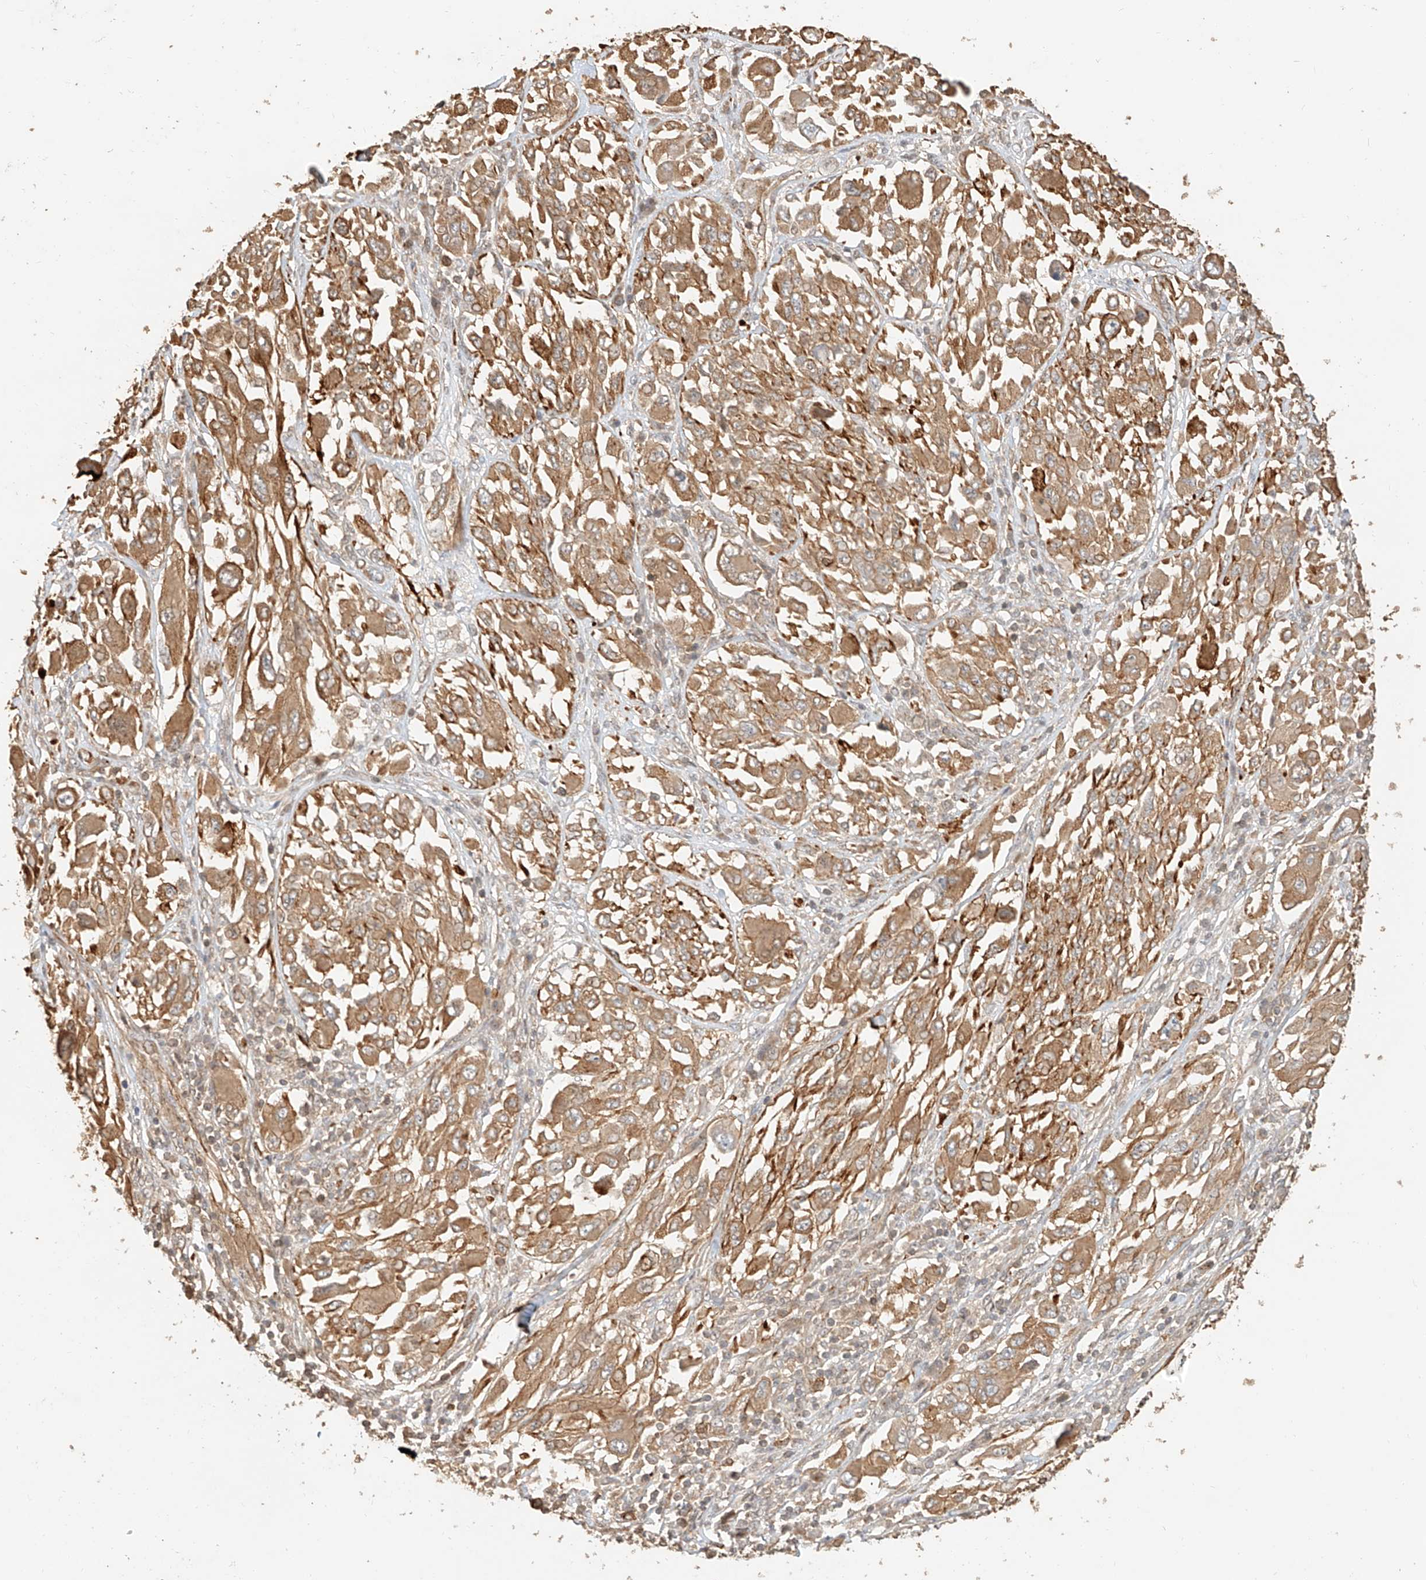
{"staining": {"intensity": "moderate", "quantity": ">75%", "location": "cytoplasmic/membranous"}, "tissue": "melanoma", "cell_type": "Tumor cells", "image_type": "cancer", "snomed": [{"axis": "morphology", "description": "Malignant melanoma, NOS"}, {"axis": "topography", "description": "Skin"}], "caption": "Immunohistochemical staining of melanoma demonstrates medium levels of moderate cytoplasmic/membranous expression in approximately >75% of tumor cells. The staining is performed using DAB (3,3'-diaminobenzidine) brown chromogen to label protein expression. The nuclei are counter-stained blue using hematoxylin.", "gene": "NAP1L1", "patient": {"sex": "female", "age": 91}}